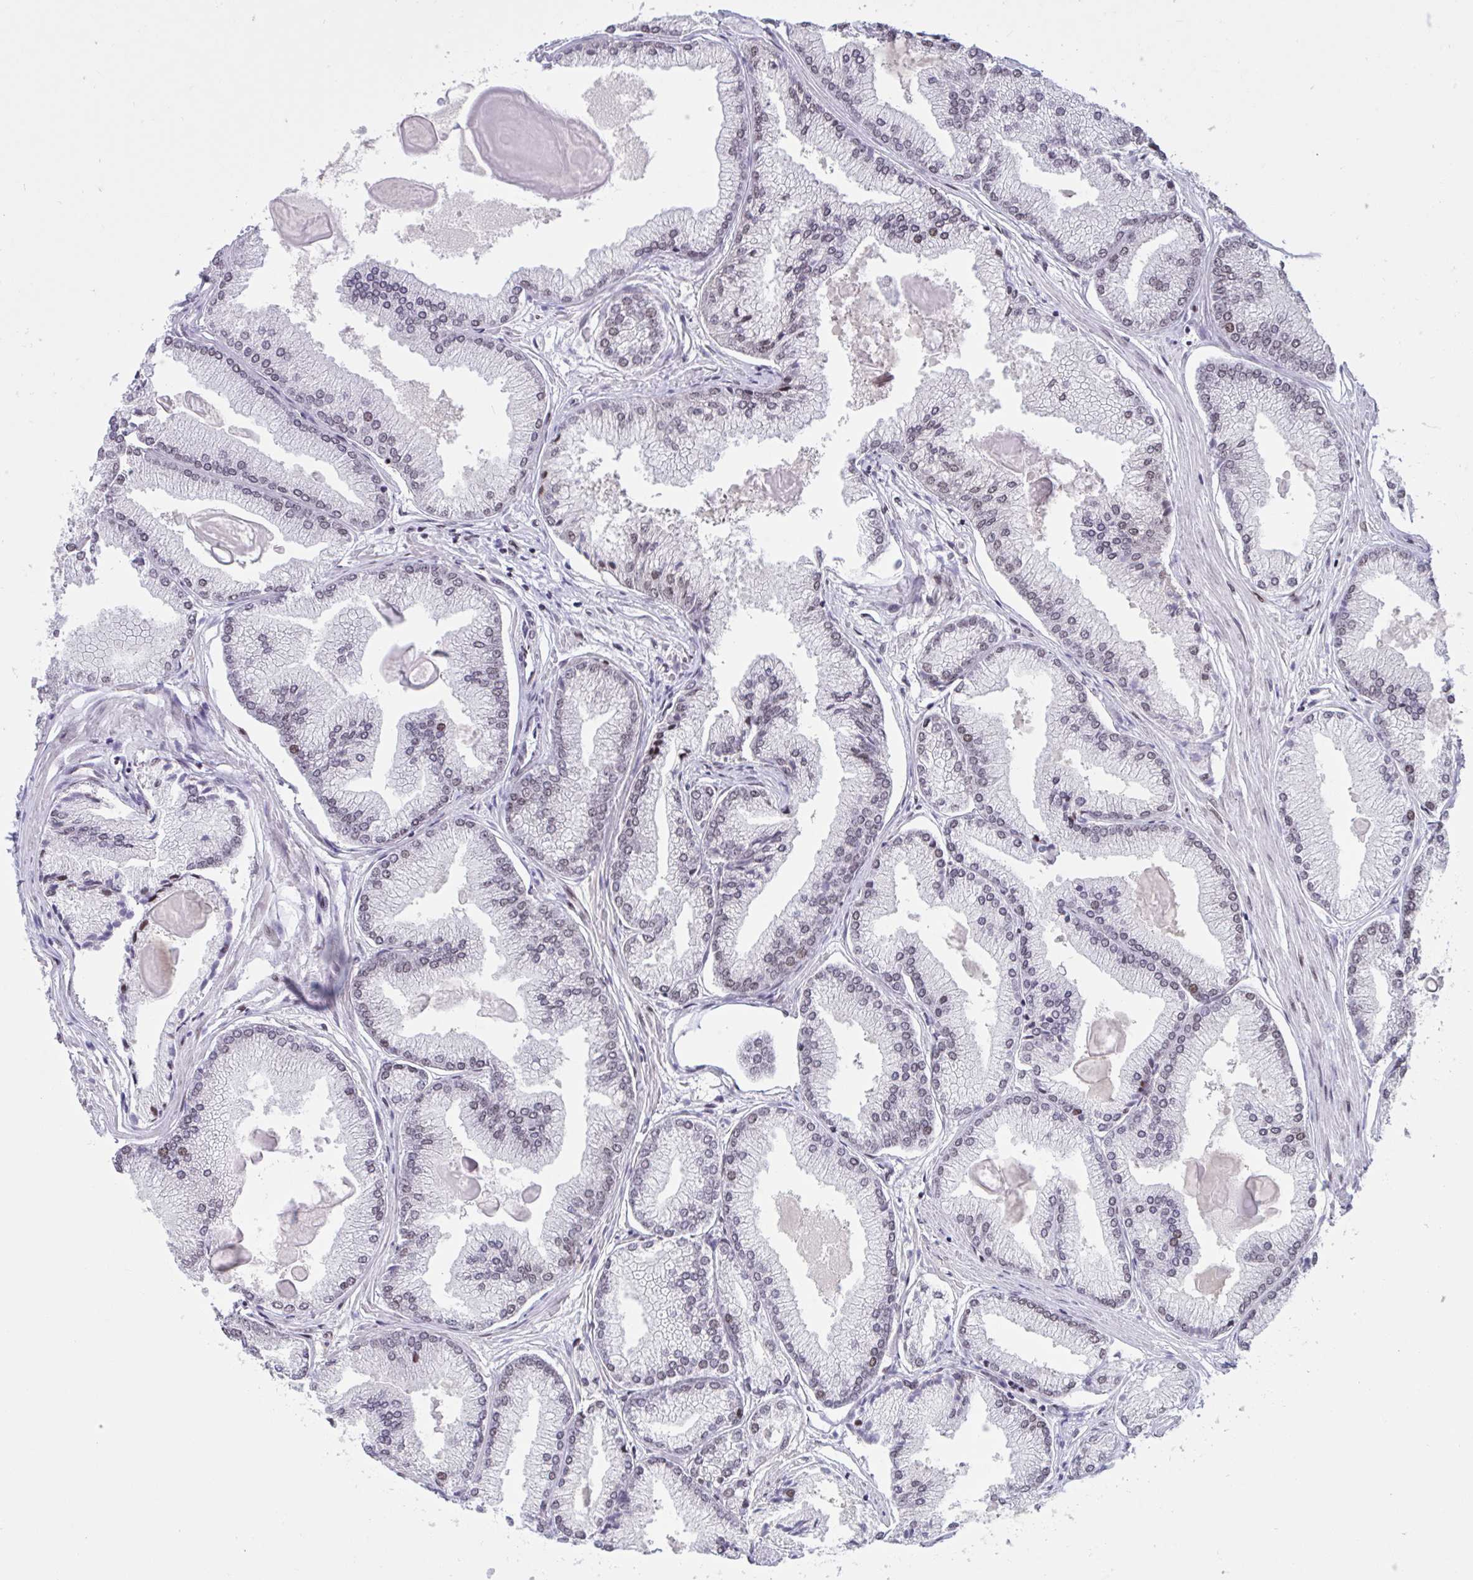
{"staining": {"intensity": "negative", "quantity": "none", "location": "none"}, "tissue": "prostate cancer", "cell_type": "Tumor cells", "image_type": "cancer", "snomed": [{"axis": "morphology", "description": "Adenocarcinoma, High grade"}, {"axis": "topography", "description": "Prostate"}], "caption": "A micrograph of human prostate cancer (high-grade adenocarcinoma) is negative for staining in tumor cells.", "gene": "CBFA2T2", "patient": {"sex": "male", "age": 68}}